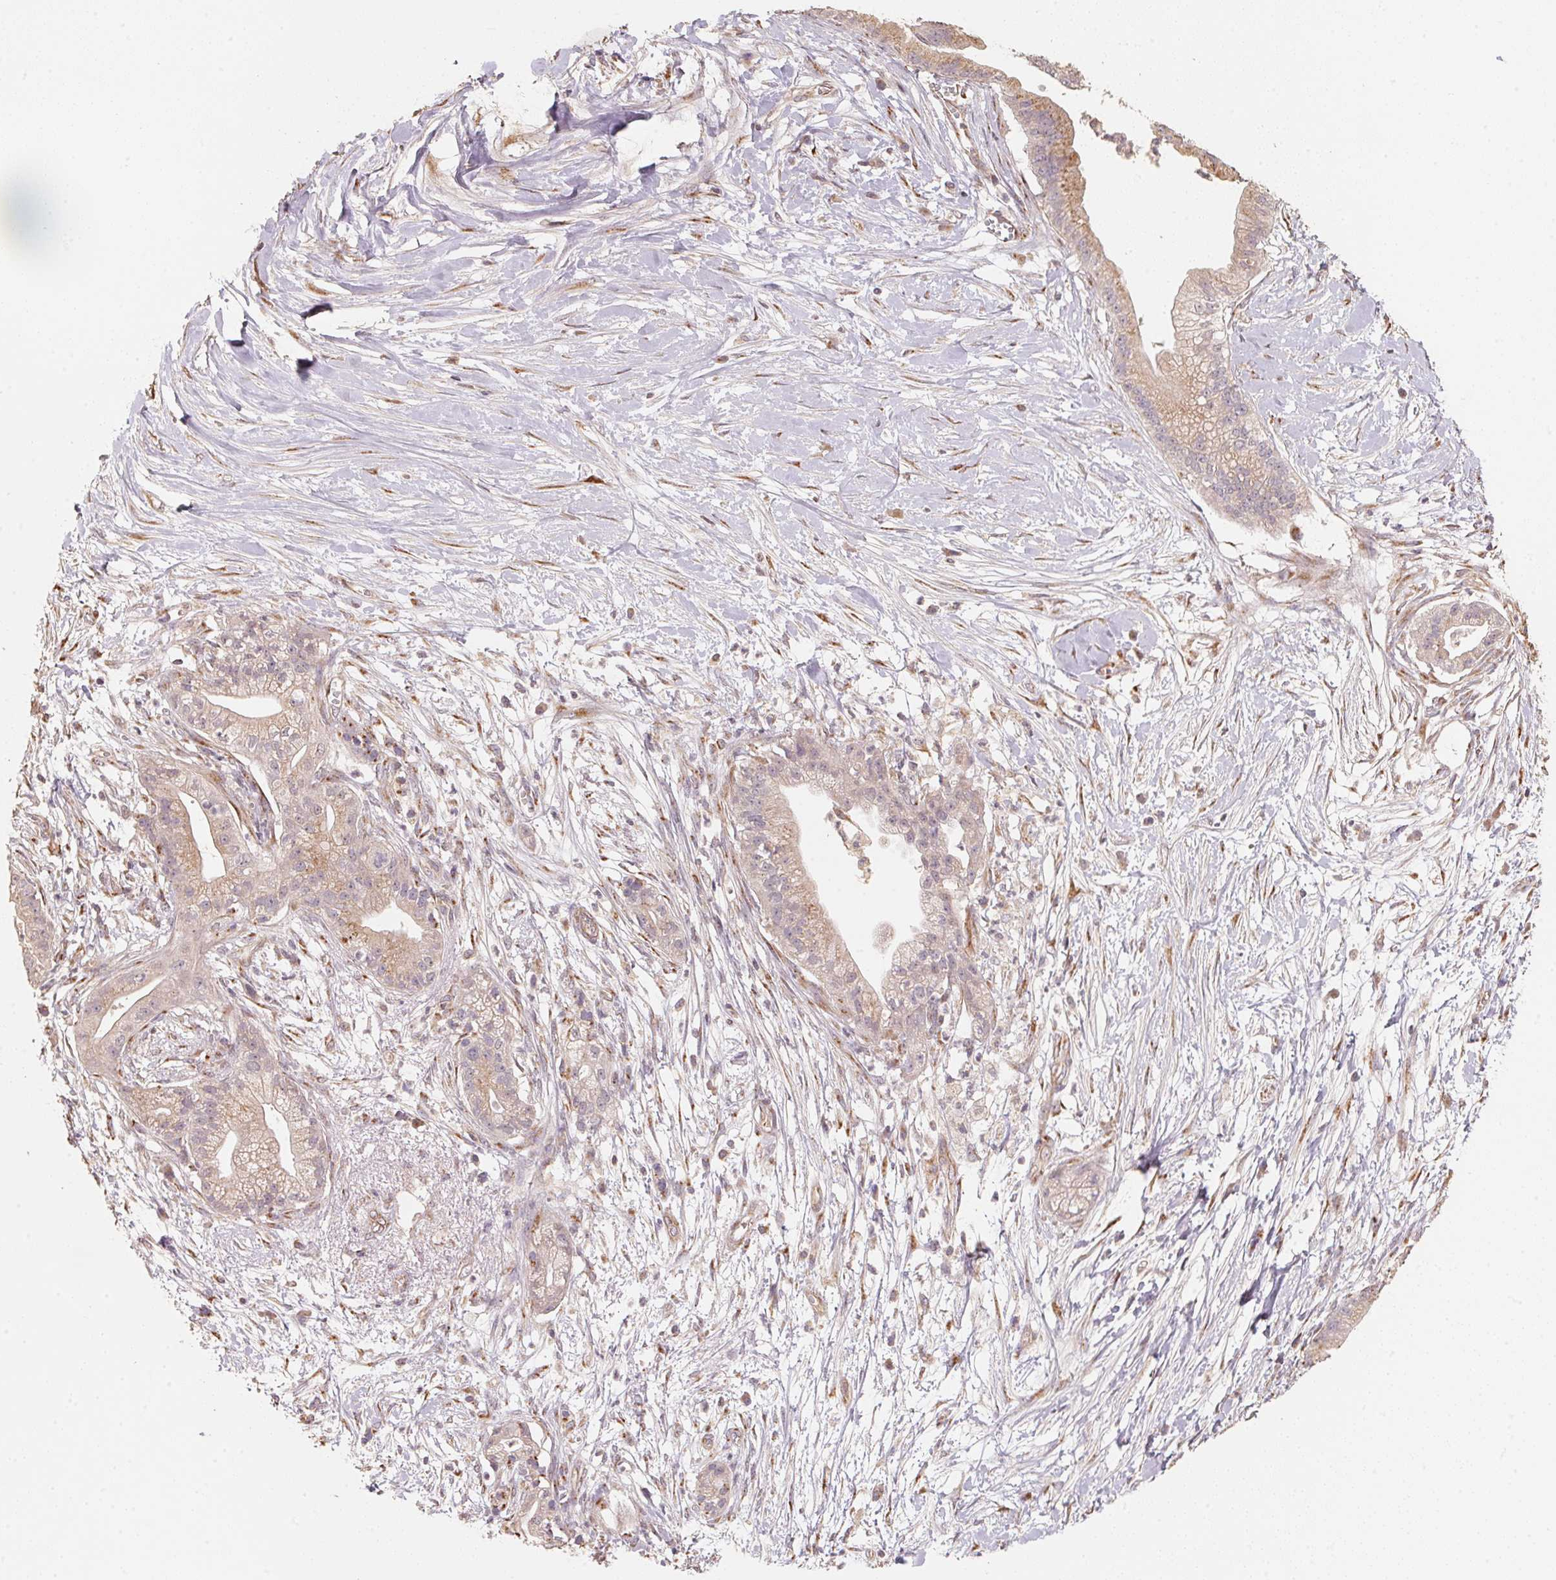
{"staining": {"intensity": "weak", "quantity": "25%-75%", "location": "cytoplasmic/membranous"}, "tissue": "pancreatic cancer", "cell_type": "Tumor cells", "image_type": "cancer", "snomed": [{"axis": "morphology", "description": "Normal tissue, NOS"}, {"axis": "morphology", "description": "Adenocarcinoma, NOS"}, {"axis": "topography", "description": "Lymph node"}, {"axis": "topography", "description": "Pancreas"}], "caption": "A brown stain shows weak cytoplasmic/membranous staining of a protein in human pancreatic adenocarcinoma tumor cells.", "gene": "TSPAN12", "patient": {"sex": "female", "age": 58}}